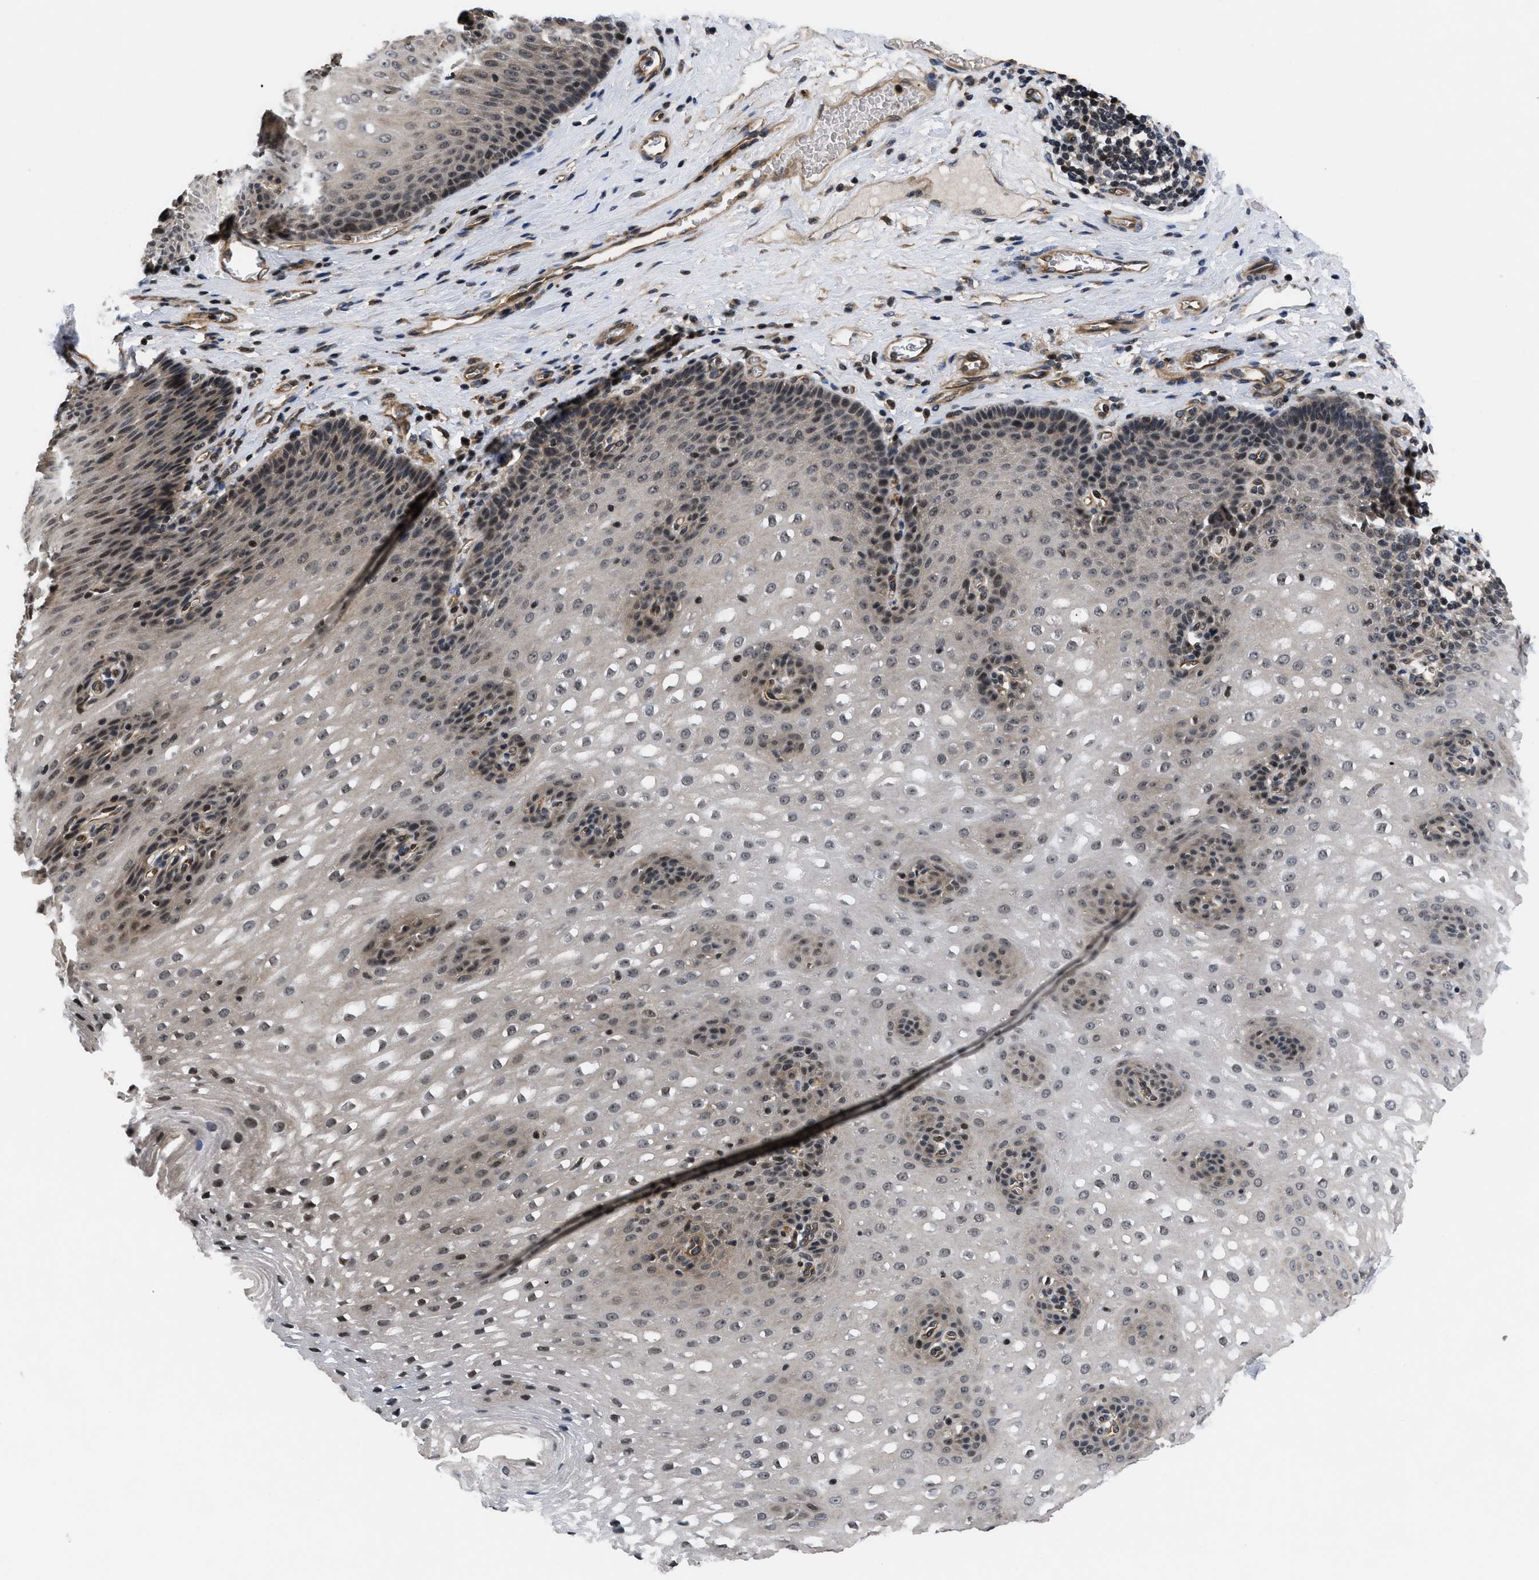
{"staining": {"intensity": "weak", "quantity": ">75%", "location": "cytoplasmic/membranous,nuclear"}, "tissue": "esophagus", "cell_type": "Squamous epithelial cells", "image_type": "normal", "snomed": [{"axis": "morphology", "description": "Normal tissue, NOS"}, {"axis": "topography", "description": "Esophagus"}], "caption": "IHC staining of normal esophagus, which reveals low levels of weak cytoplasmic/membranous,nuclear staining in approximately >75% of squamous epithelial cells indicating weak cytoplasmic/membranous,nuclear protein positivity. The staining was performed using DAB (brown) for protein detection and nuclei were counterstained in hematoxylin (blue).", "gene": "DNAJC14", "patient": {"sex": "male", "age": 48}}